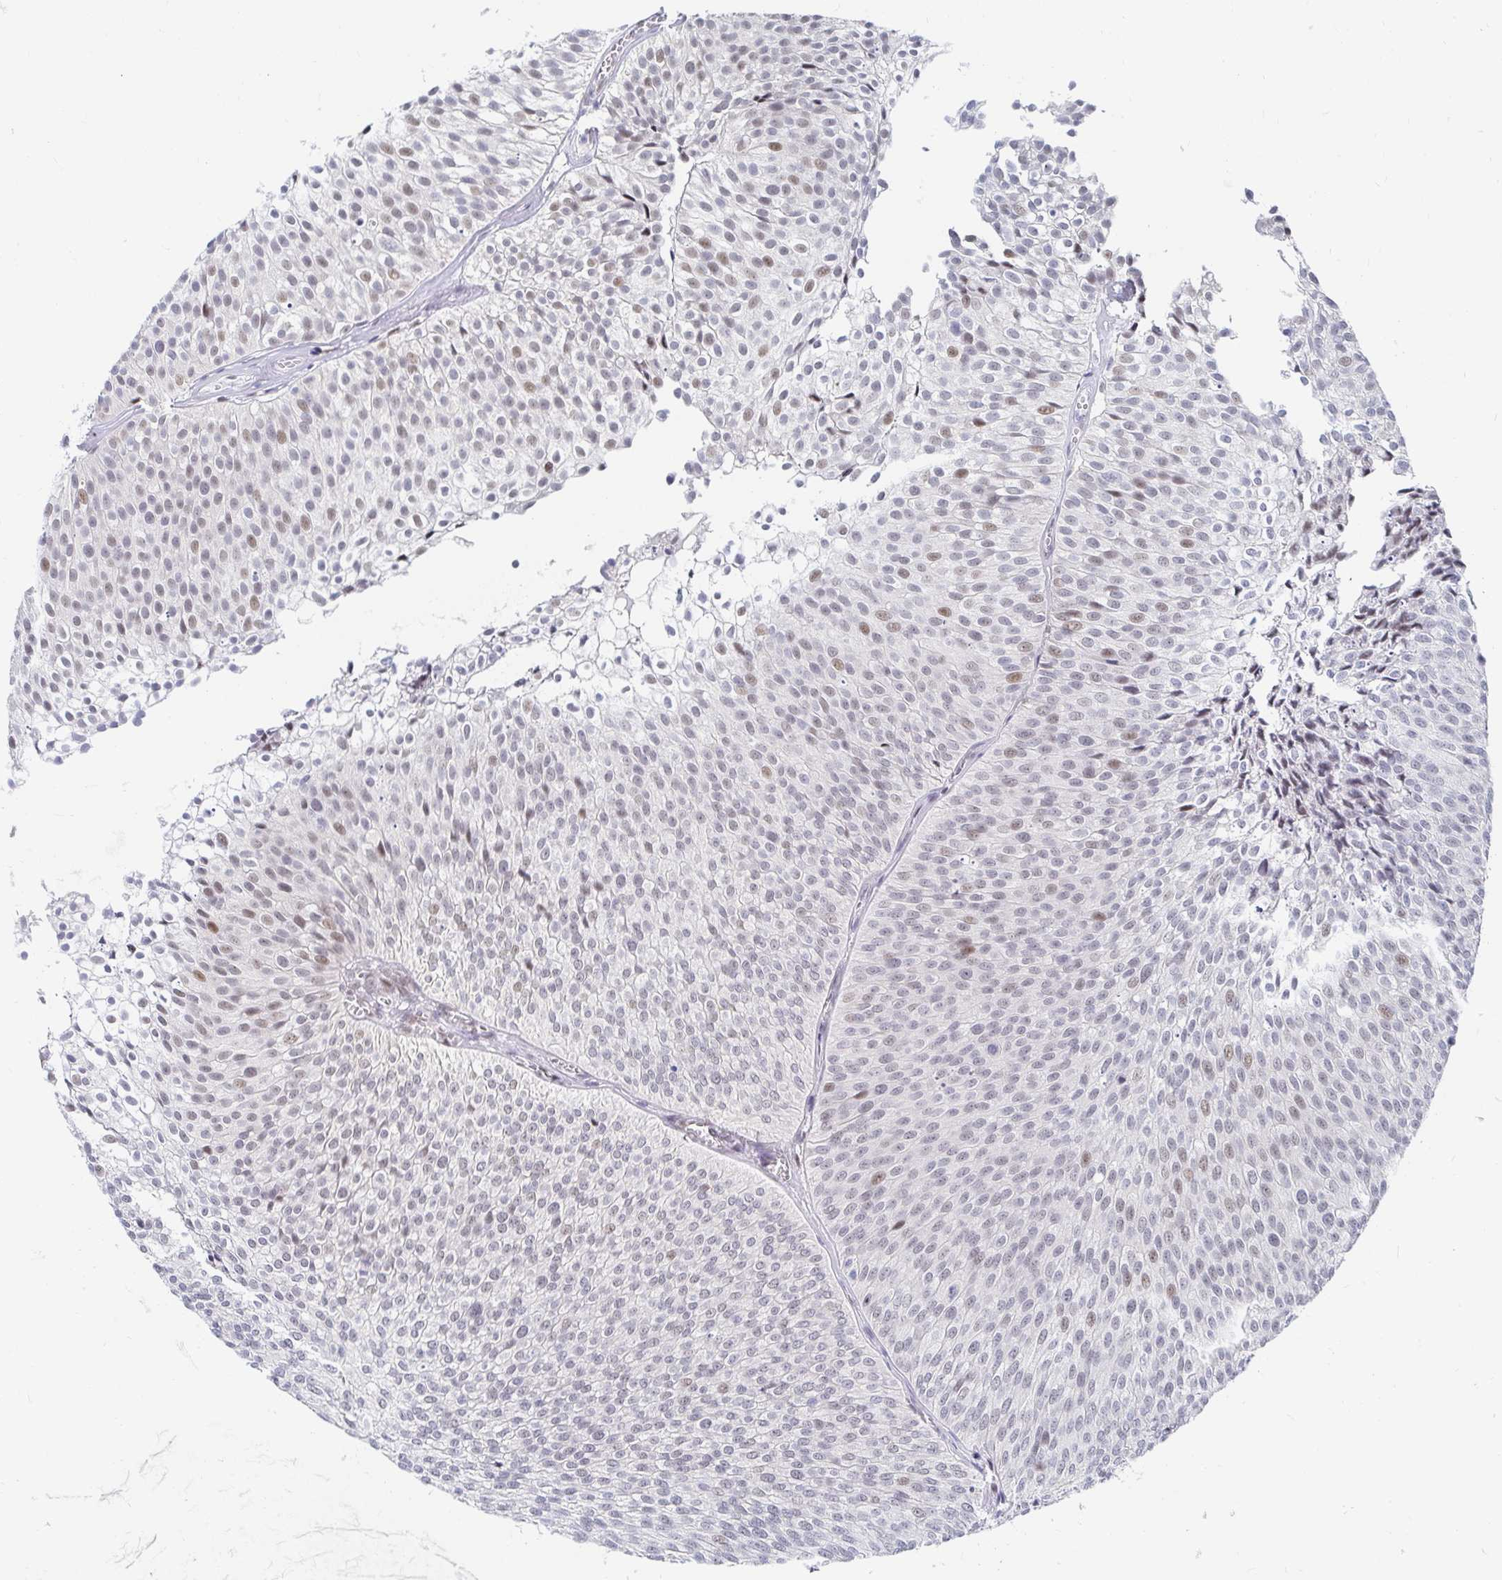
{"staining": {"intensity": "moderate", "quantity": "<25%", "location": "nuclear"}, "tissue": "urothelial cancer", "cell_type": "Tumor cells", "image_type": "cancer", "snomed": [{"axis": "morphology", "description": "Urothelial carcinoma, Low grade"}, {"axis": "topography", "description": "Urinary bladder"}], "caption": "This histopathology image exhibits urothelial carcinoma (low-grade) stained with IHC to label a protein in brown. The nuclear of tumor cells show moderate positivity for the protein. Nuclei are counter-stained blue.", "gene": "COL28A1", "patient": {"sex": "male", "age": 91}}